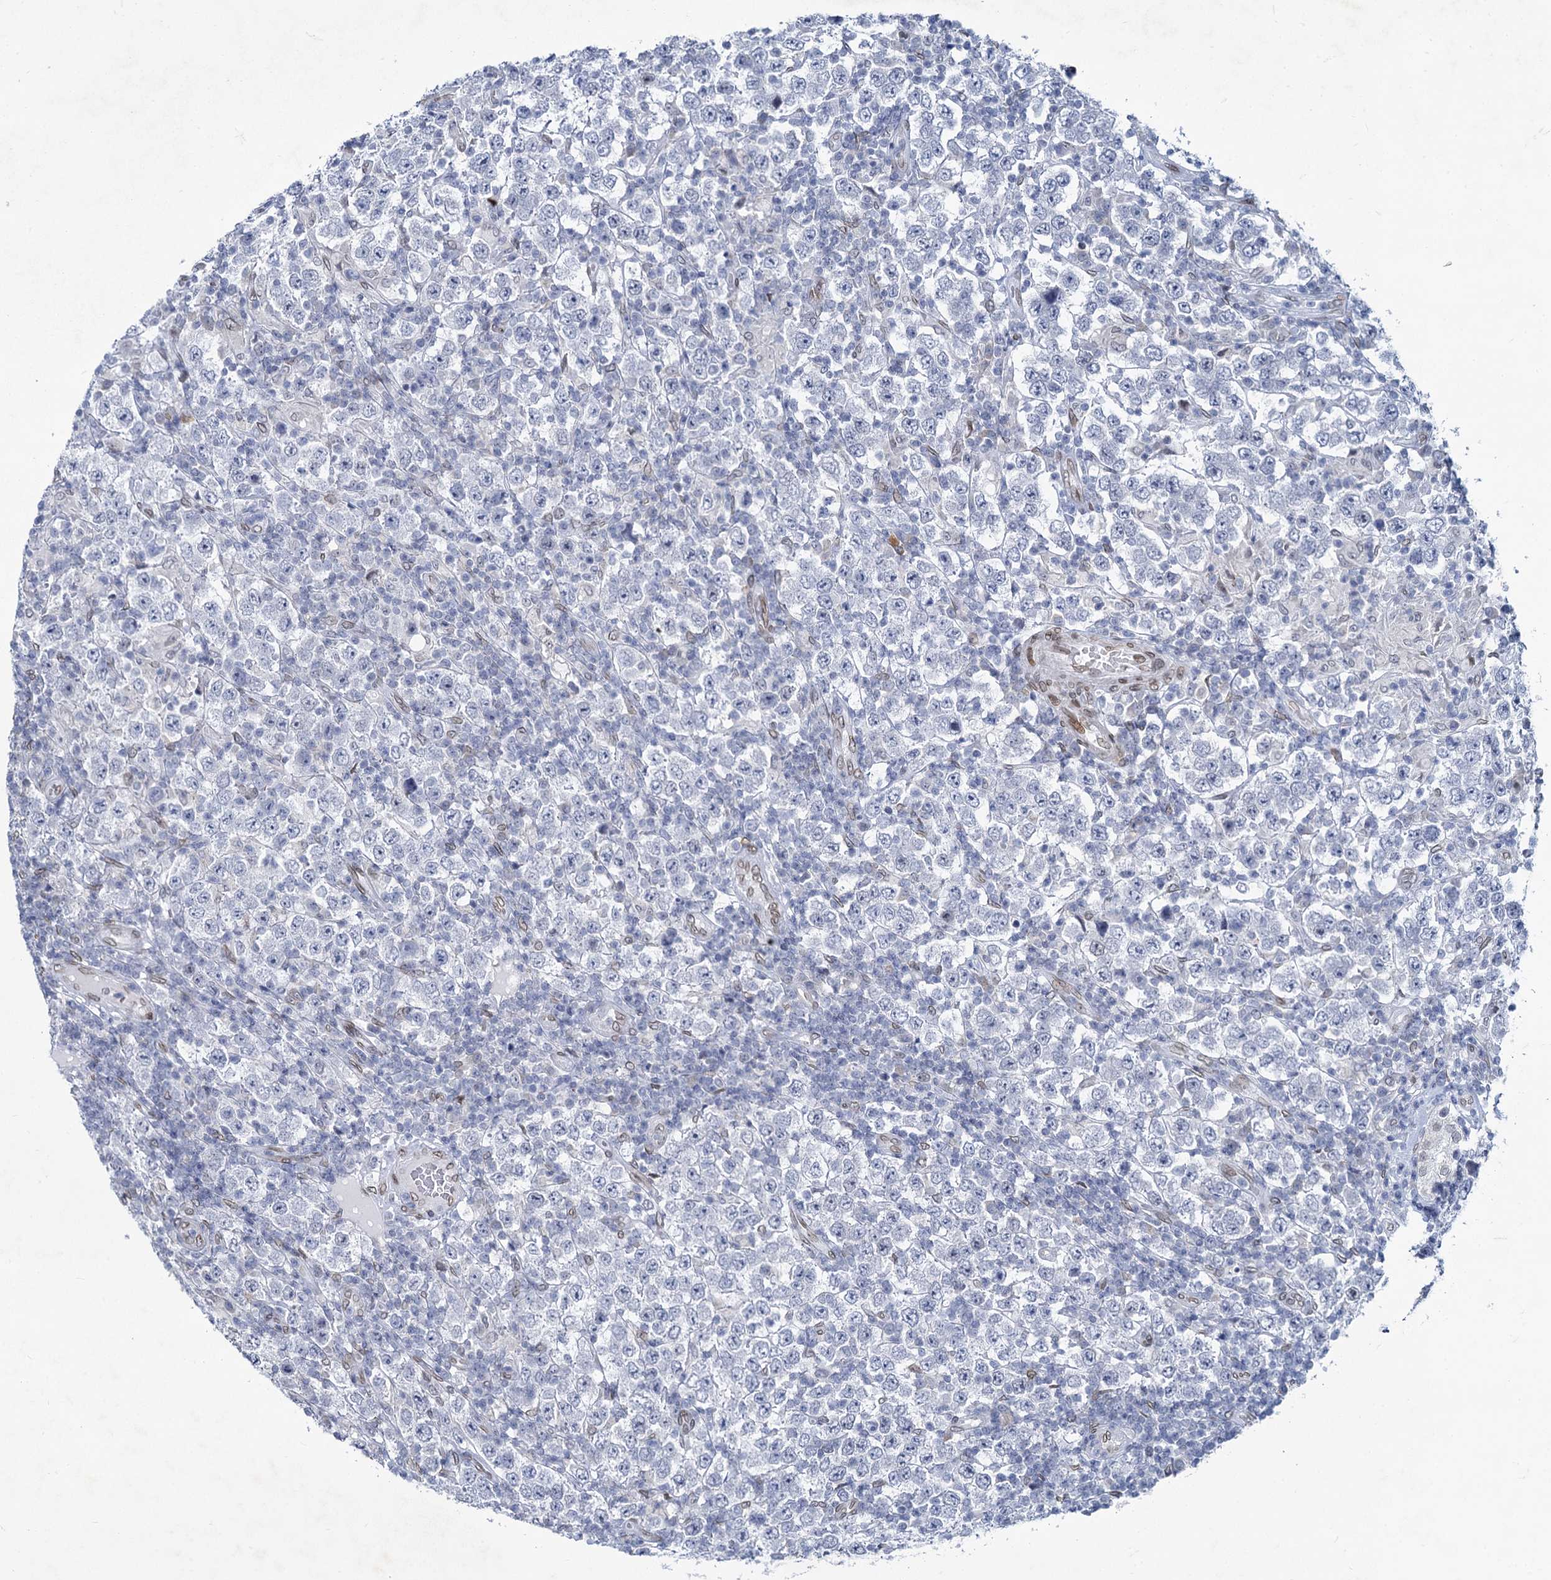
{"staining": {"intensity": "negative", "quantity": "none", "location": "none"}, "tissue": "testis cancer", "cell_type": "Tumor cells", "image_type": "cancer", "snomed": [{"axis": "morphology", "description": "Normal tissue, NOS"}, {"axis": "morphology", "description": "Urothelial carcinoma, High grade"}, {"axis": "morphology", "description": "Seminoma, NOS"}, {"axis": "morphology", "description": "Carcinoma, Embryonal, NOS"}, {"axis": "topography", "description": "Urinary bladder"}, {"axis": "topography", "description": "Testis"}], "caption": "Immunohistochemistry micrograph of neoplastic tissue: seminoma (testis) stained with DAB (3,3'-diaminobenzidine) shows no significant protein staining in tumor cells.", "gene": "PRSS35", "patient": {"sex": "male", "age": 41}}